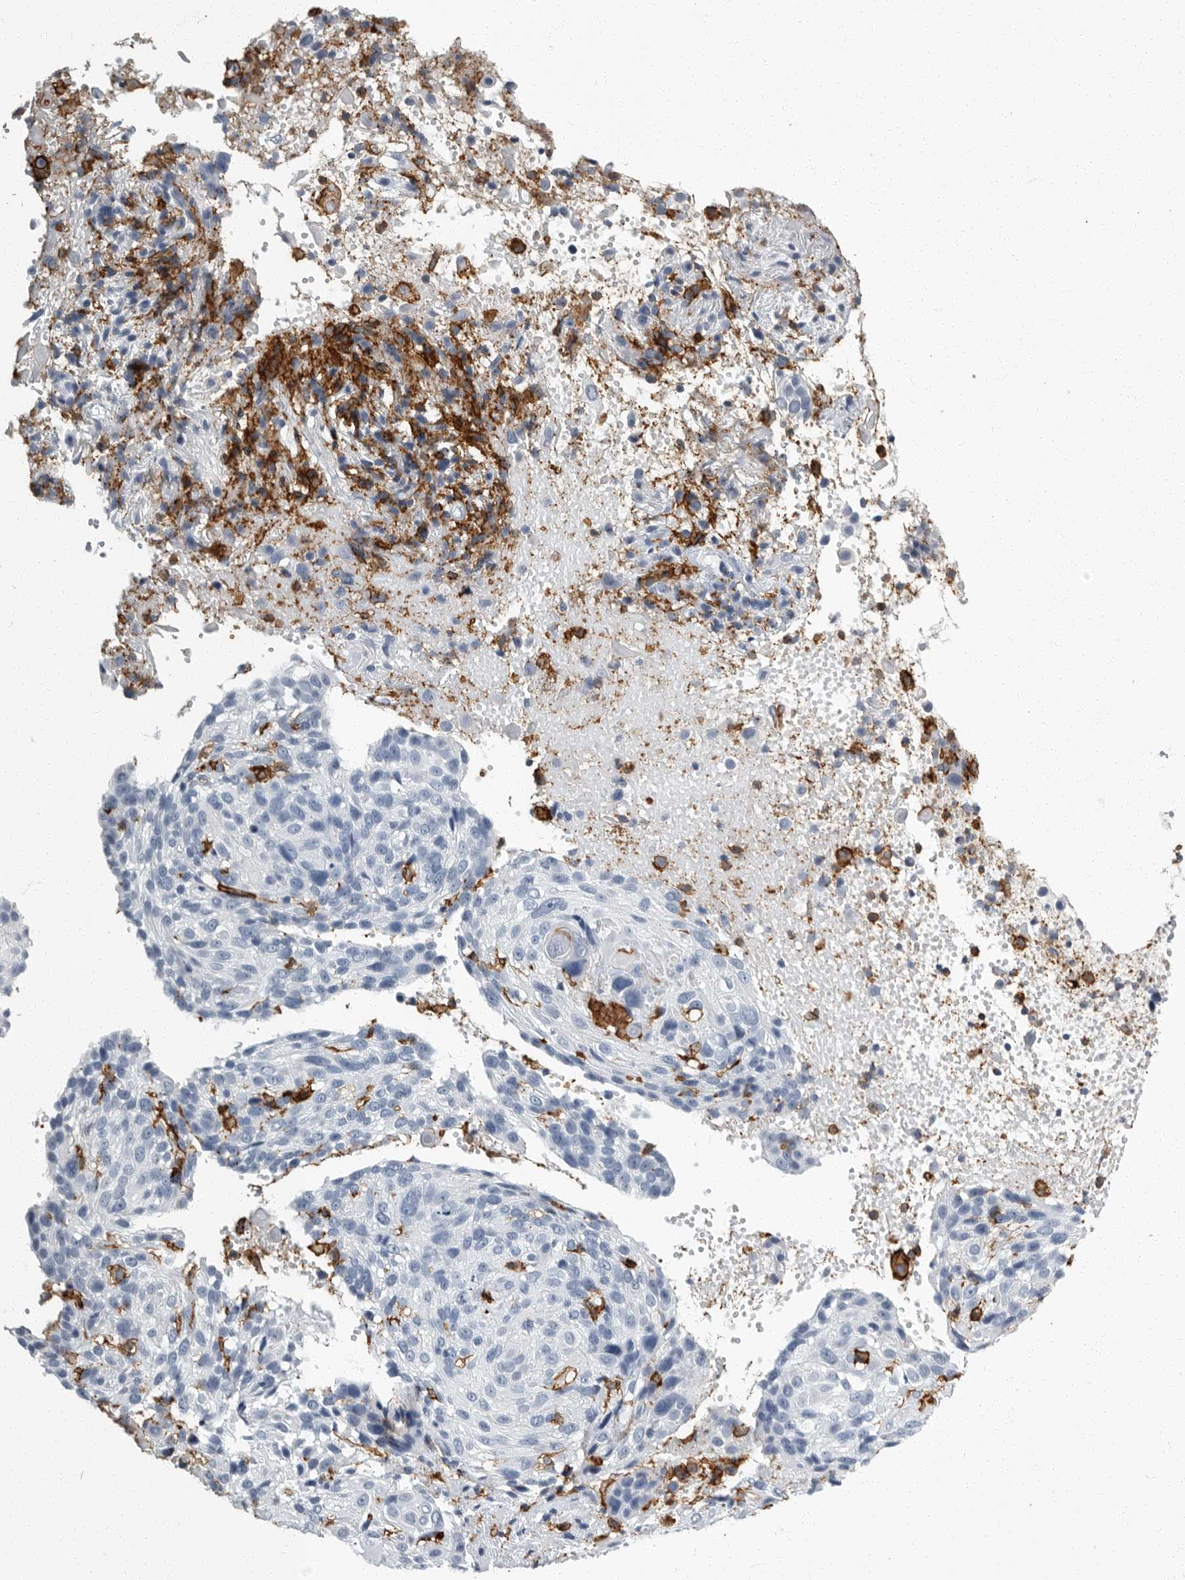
{"staining": {"intensity": "negative", "quantity": "none", "location": "none"}, "tissue": "cervical cancer", "cell_type": "Tumor cells", "image_type": "cancer", "snomed": [{"axis": "morphology", "description": "Squamous cell carcinoma, NOS"}, {"axis": "topography", "description": "Cervix"}], "caption": "Tumor cells are negative for protein expression in human cervical squamous cell carcinoma. The staining was performed using DAB to visualize the protein expression in brown, while the nuclei were stained in blue with hematoxylin (Magnification: 20x).", "gene": "FCER1G", "patient": {"sex": "female", "age": 74}}